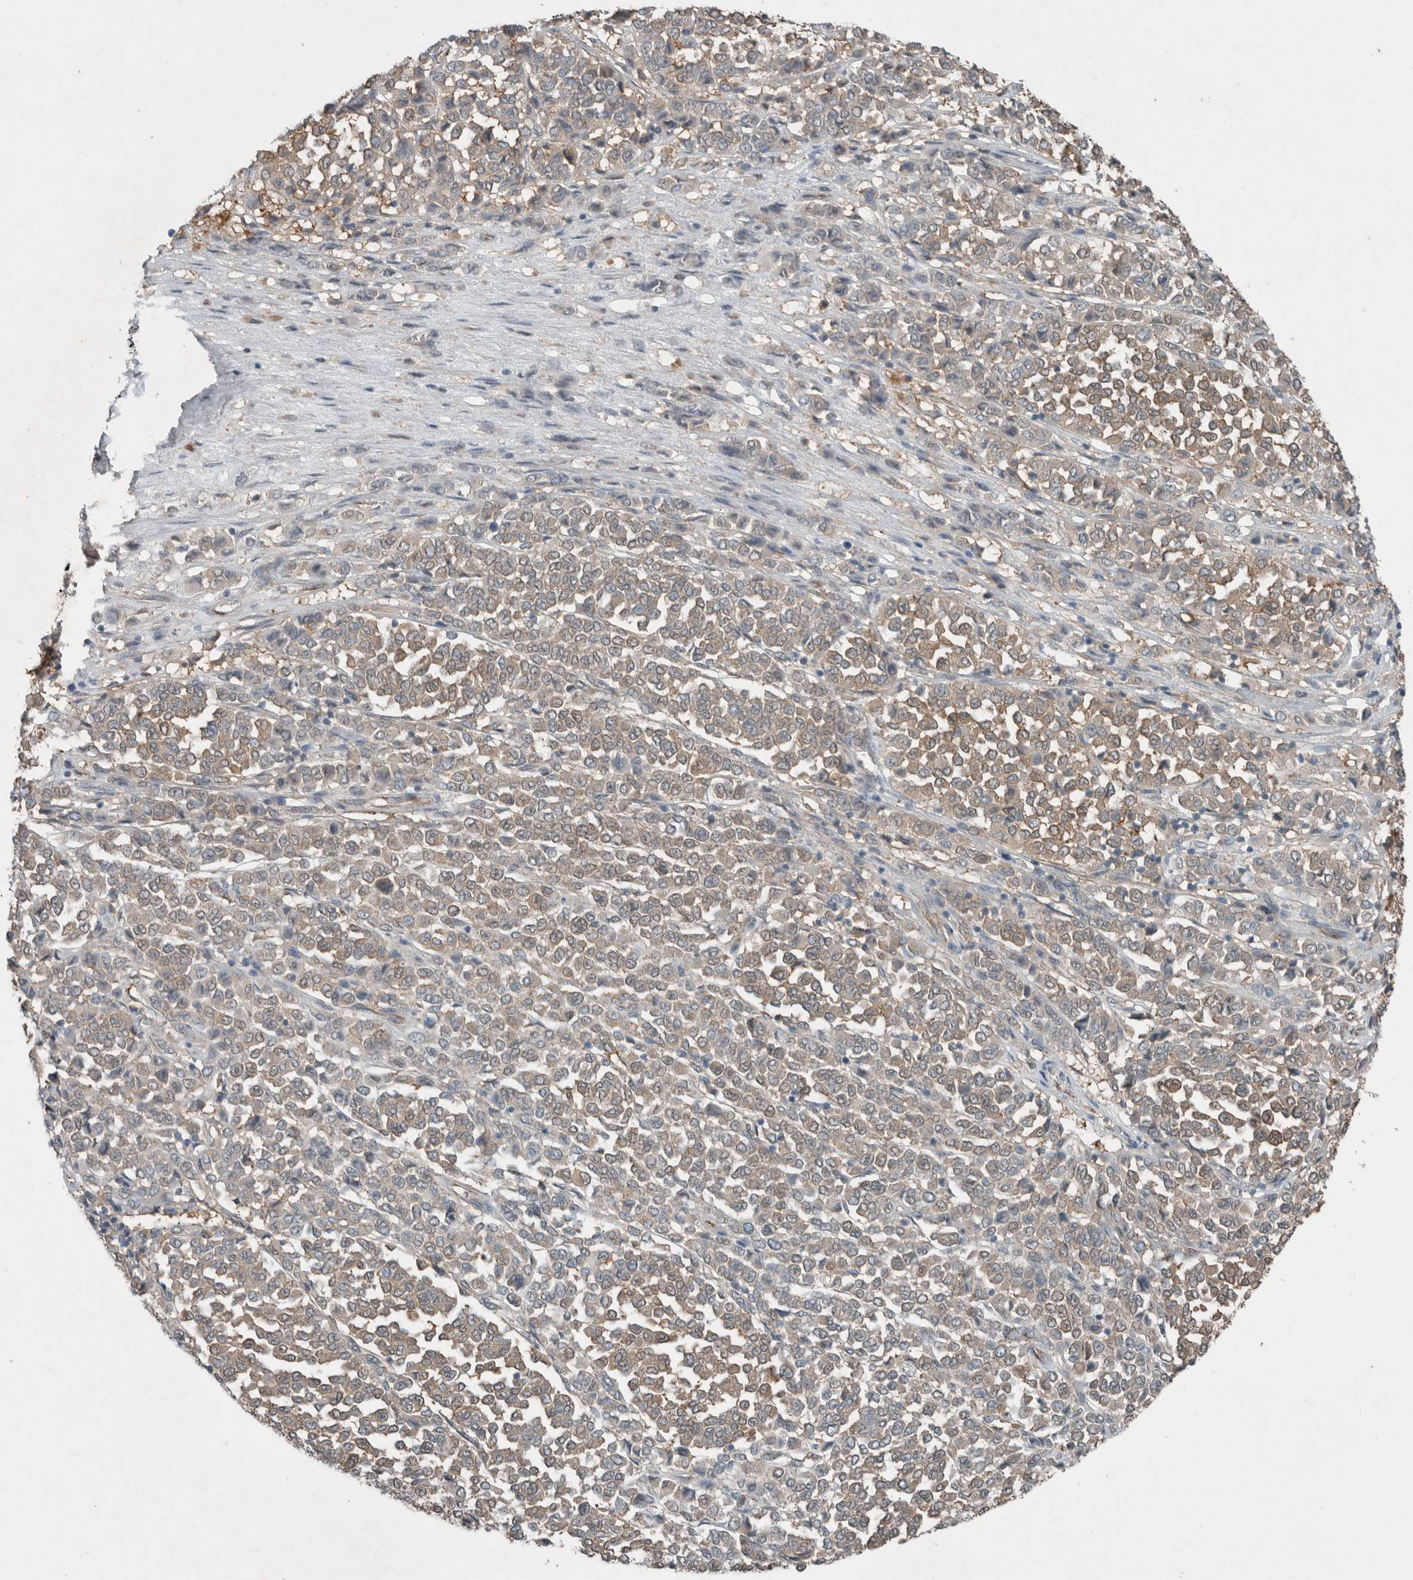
{"staining": {"intensity": "weak", "quantity": ">75%", "location": "cytoplasmic/membranous"}, "tissue": "melanoma", "cell_type": "Tumor cells", "image_type": "cancer", "snomed": [{"axis": "morphology", "description": "Malignant melanoma, Metastatic site"}, {"axis": "topography", "description": "Pancreas"}], "caption": "Tumor cells show low levels of weak cytoplasmic/membranous staining in approximately >75% of cells in malignant melanoma (metastatic site). (brown staining indicates protein expression, while blue staining denotes nuclei).", "gene": "RALGDS", "patient": {"sex": "female", "age": 30}}